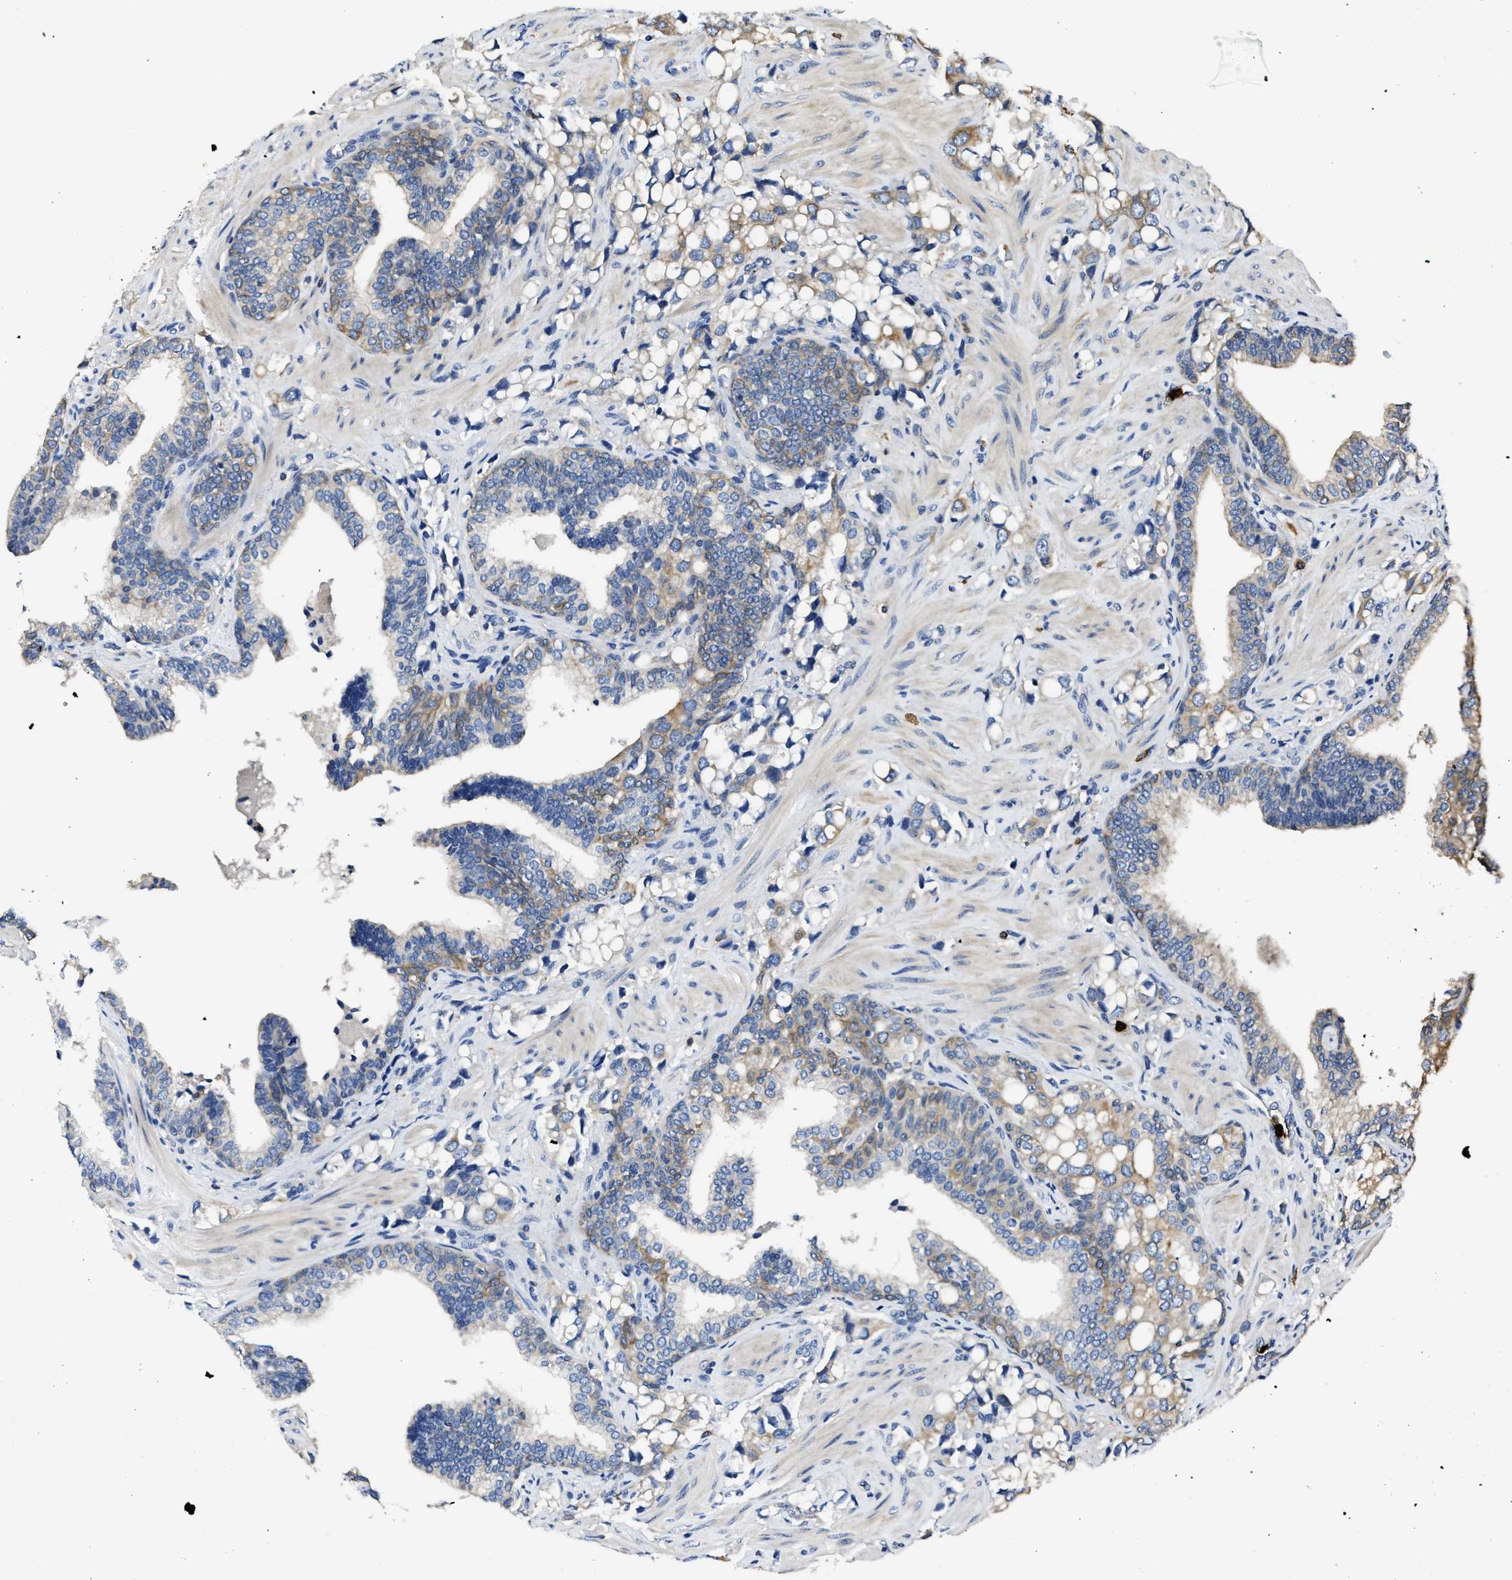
{"staining": {"intensity": "moderate", "quantity": "25%-75%", "location": "cytoplasmic/membranous"}, "tissue": "prostate cancer", "cell_type": "Tumor cells", "image_type": "cancer", "snomed": [{"axis": "morphology", "description": "Adenocarcinoma, High grade"}, {"axis": "topography", "description": "Prostate"}], "caption": "Prostate adenocarcinoma (high-grade) stained with DAB IHC reveals medium levels of moderate cytoplasmic/membranous positivity in about 25%-75% of tumor cells. (DAB IHC, brown staining for protein, blue staining for nuclei).", "gene": "TRAF6", "patient": {"sex": "male", "age": 52}}